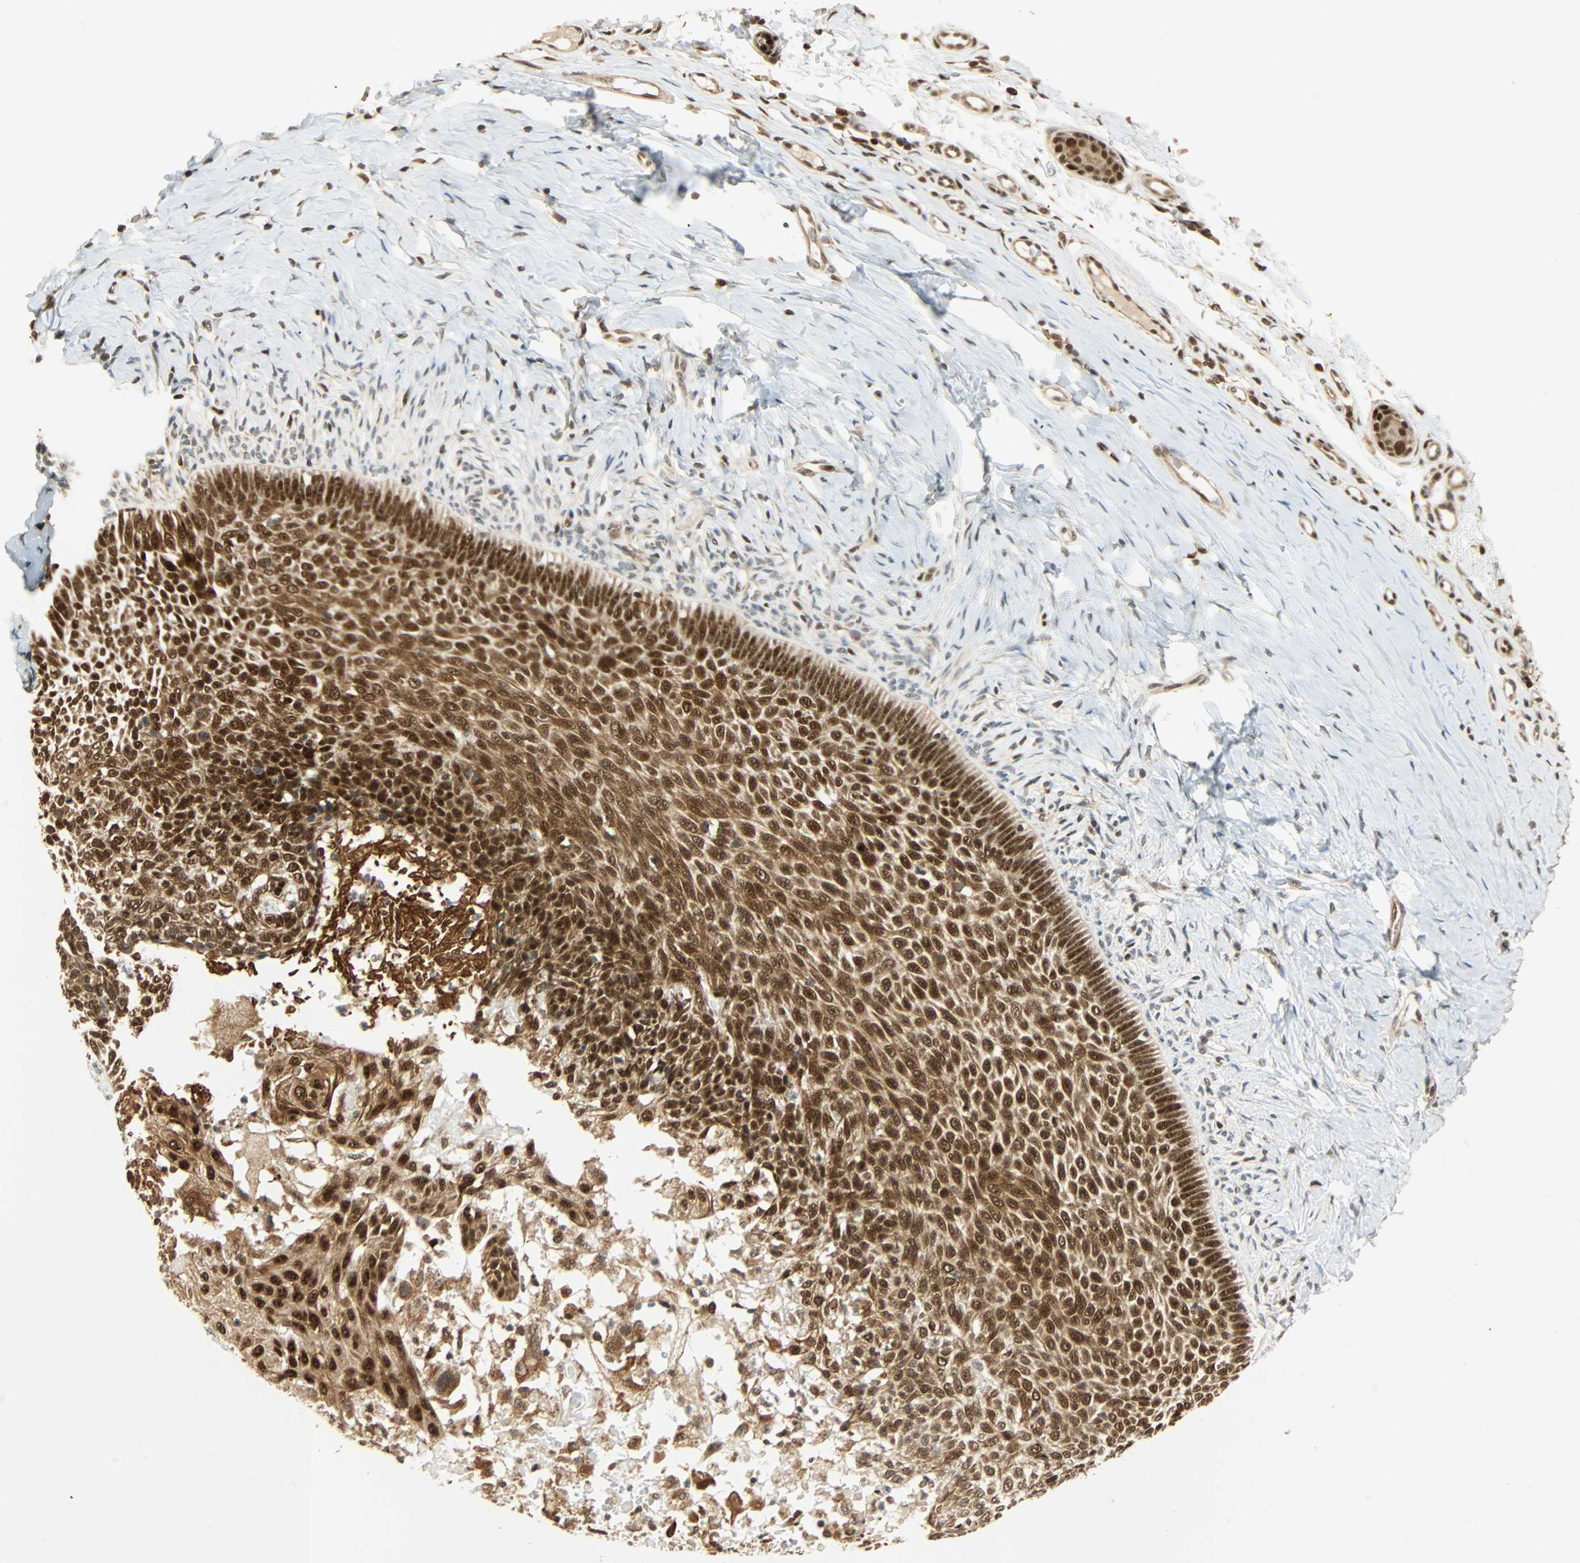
{"staining": {"intensity": "strong", "quantity": ">75%", "location": "cytoplasmic/membranous,nuclear"}, "tissue": "skin cancer", "cell_type": "Tumor cells", "image_type": "cancer", "snomed": [{"axis": "morphology", "description": "Normal tissue, NOS"}, {"axis": "morphology", "description": "Basal cell carcinoma"}, {"axis": "topography", "description": "Skin"}], "caption": "Human basal cell carcinoma (skin) stained for a protein (brown) displays strong cytoplasmic/membranous and nuclear positive expression in about >75% of tumor cells.", "gene": "PNPLA6", "patient": {"sex": "male", "age": 87}}